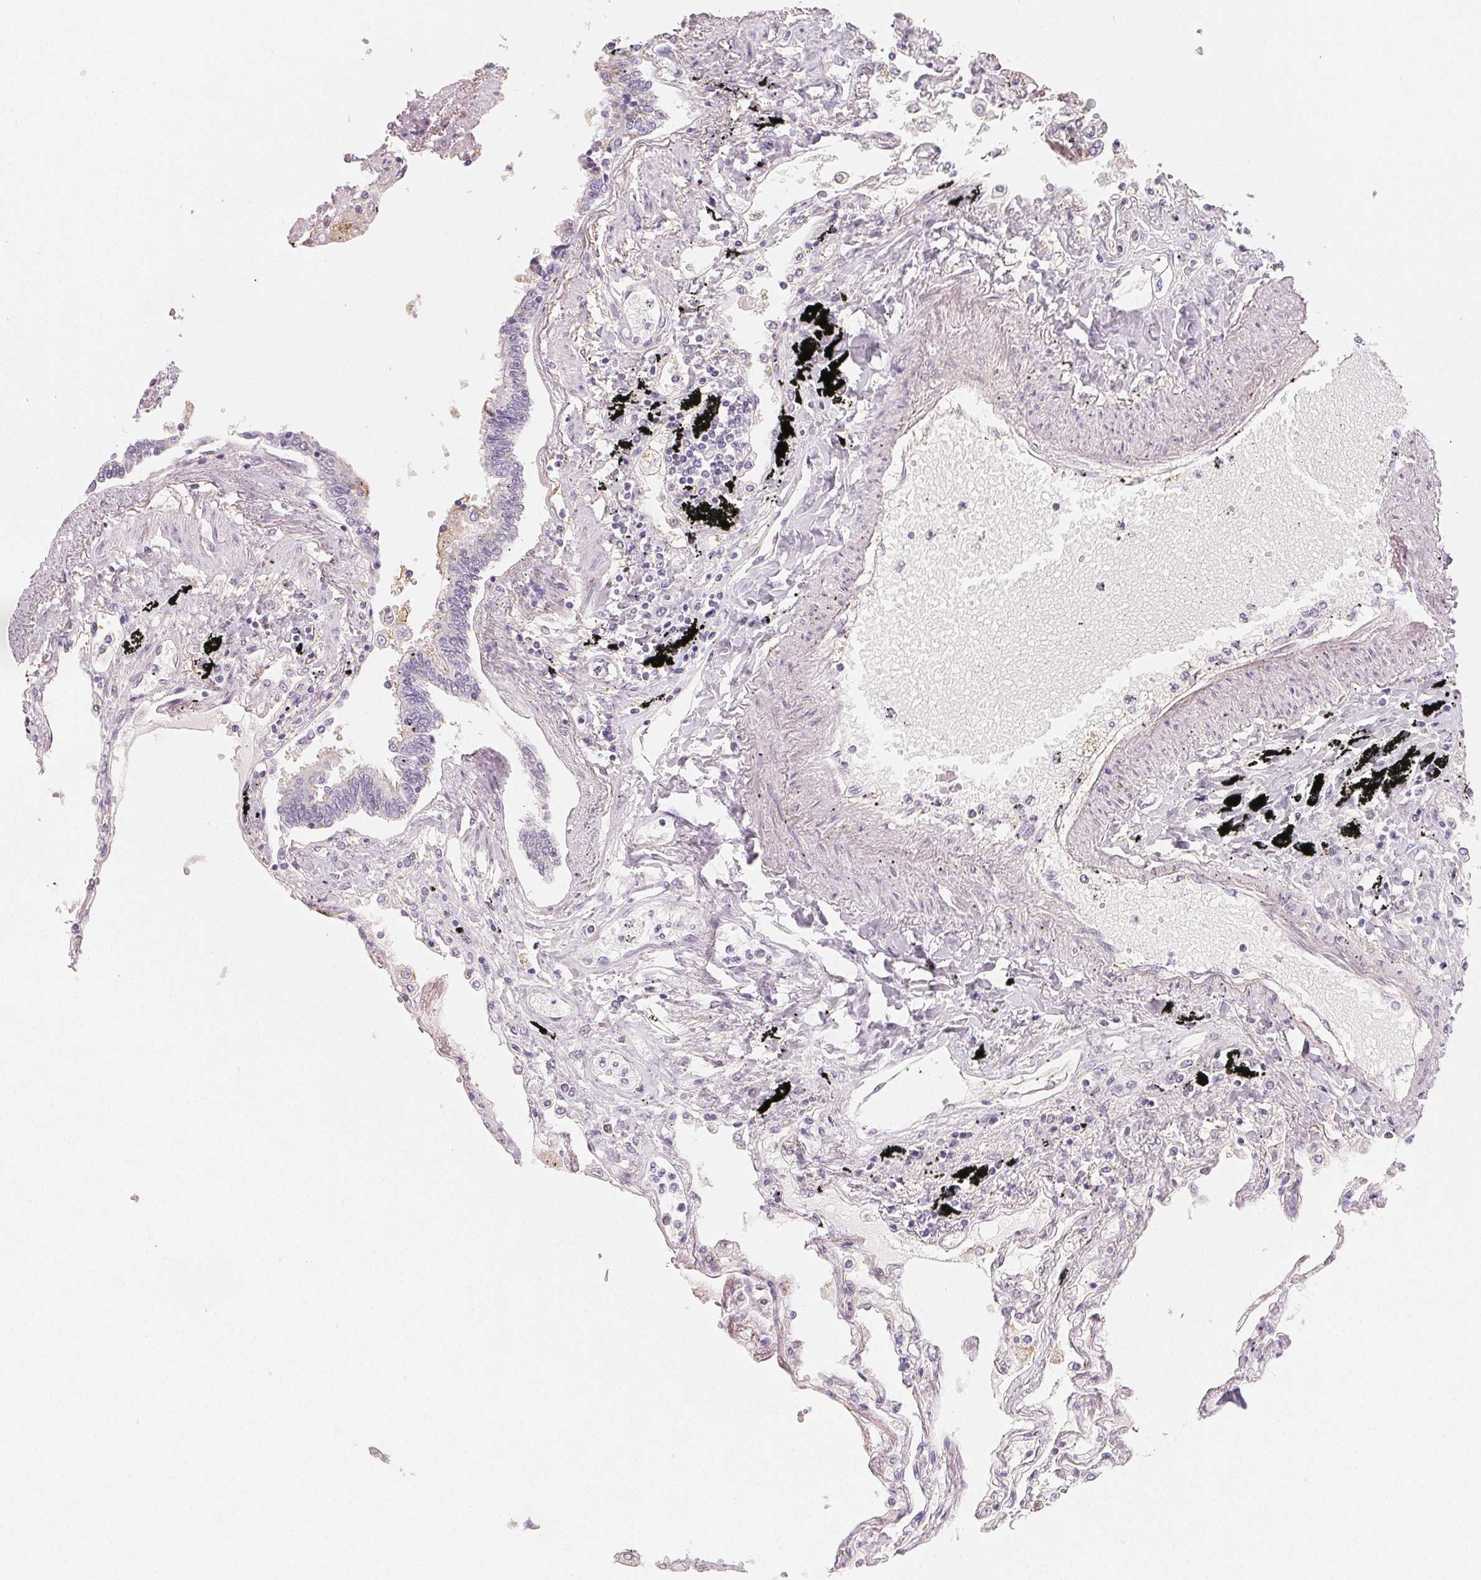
{"staining": {"intensity": "negative", "quantity": "none", "location": "none"}, "tissue": "lung", "cell_type": "Alveolar cells", "image_type": "normal", "snomed": [{"axis": "morphology", "description": "Normal tissue, NOS"}, {"axis": "morphology", "description": "Adenocarcinoma, NOS"}, {"axis": "topography", "description": "Cartilage tissue"}, {"axis": "topography", "description": "Lung"}], "caption": "Immunohistochemistry micrograph of normal human lung stained for a protein (brown), which reveals no positivity in alveolar cells.", "gene": "LRRC23", "patient": {"sex": "female", "age": 67}}